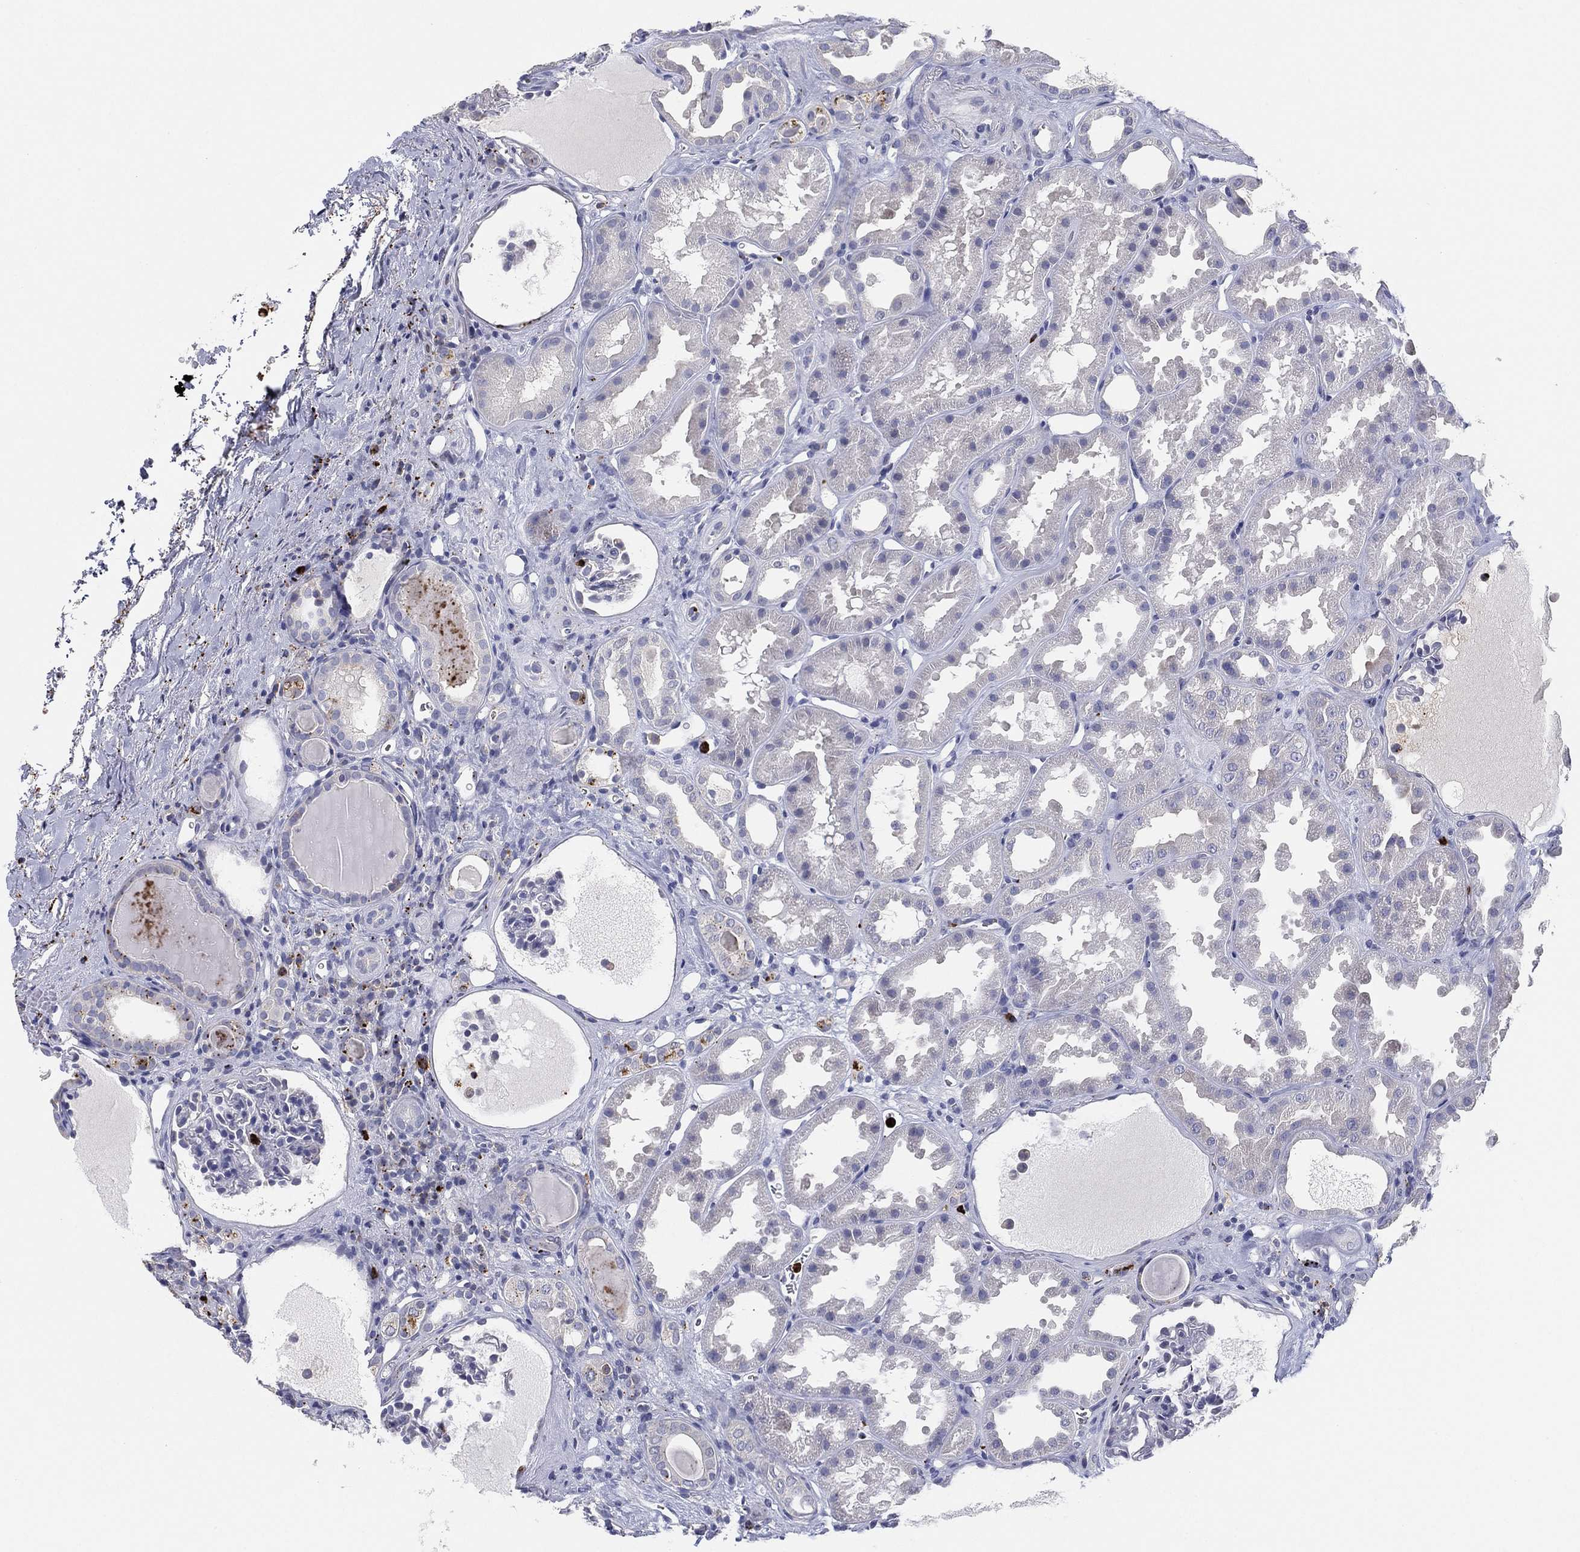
{"staining": {"intensity": "negative", "quantity": "none", "location": "none"}, "tissue": "kidney", "cell_type": "Cells in glomeruli", "image_type": "normal", "snomed": [{"axis": "morphology", "description": "Normal tissue, NOS"}, {"axis": "topography", "description": "Kidney"}], "caption": "IHC micrograph of benign human kidney stained for a protein (brown), which reveals no expression in cells in glomeruli.", "gene": "PLAC8", "patient": {"sex": "male", "age": 61}}